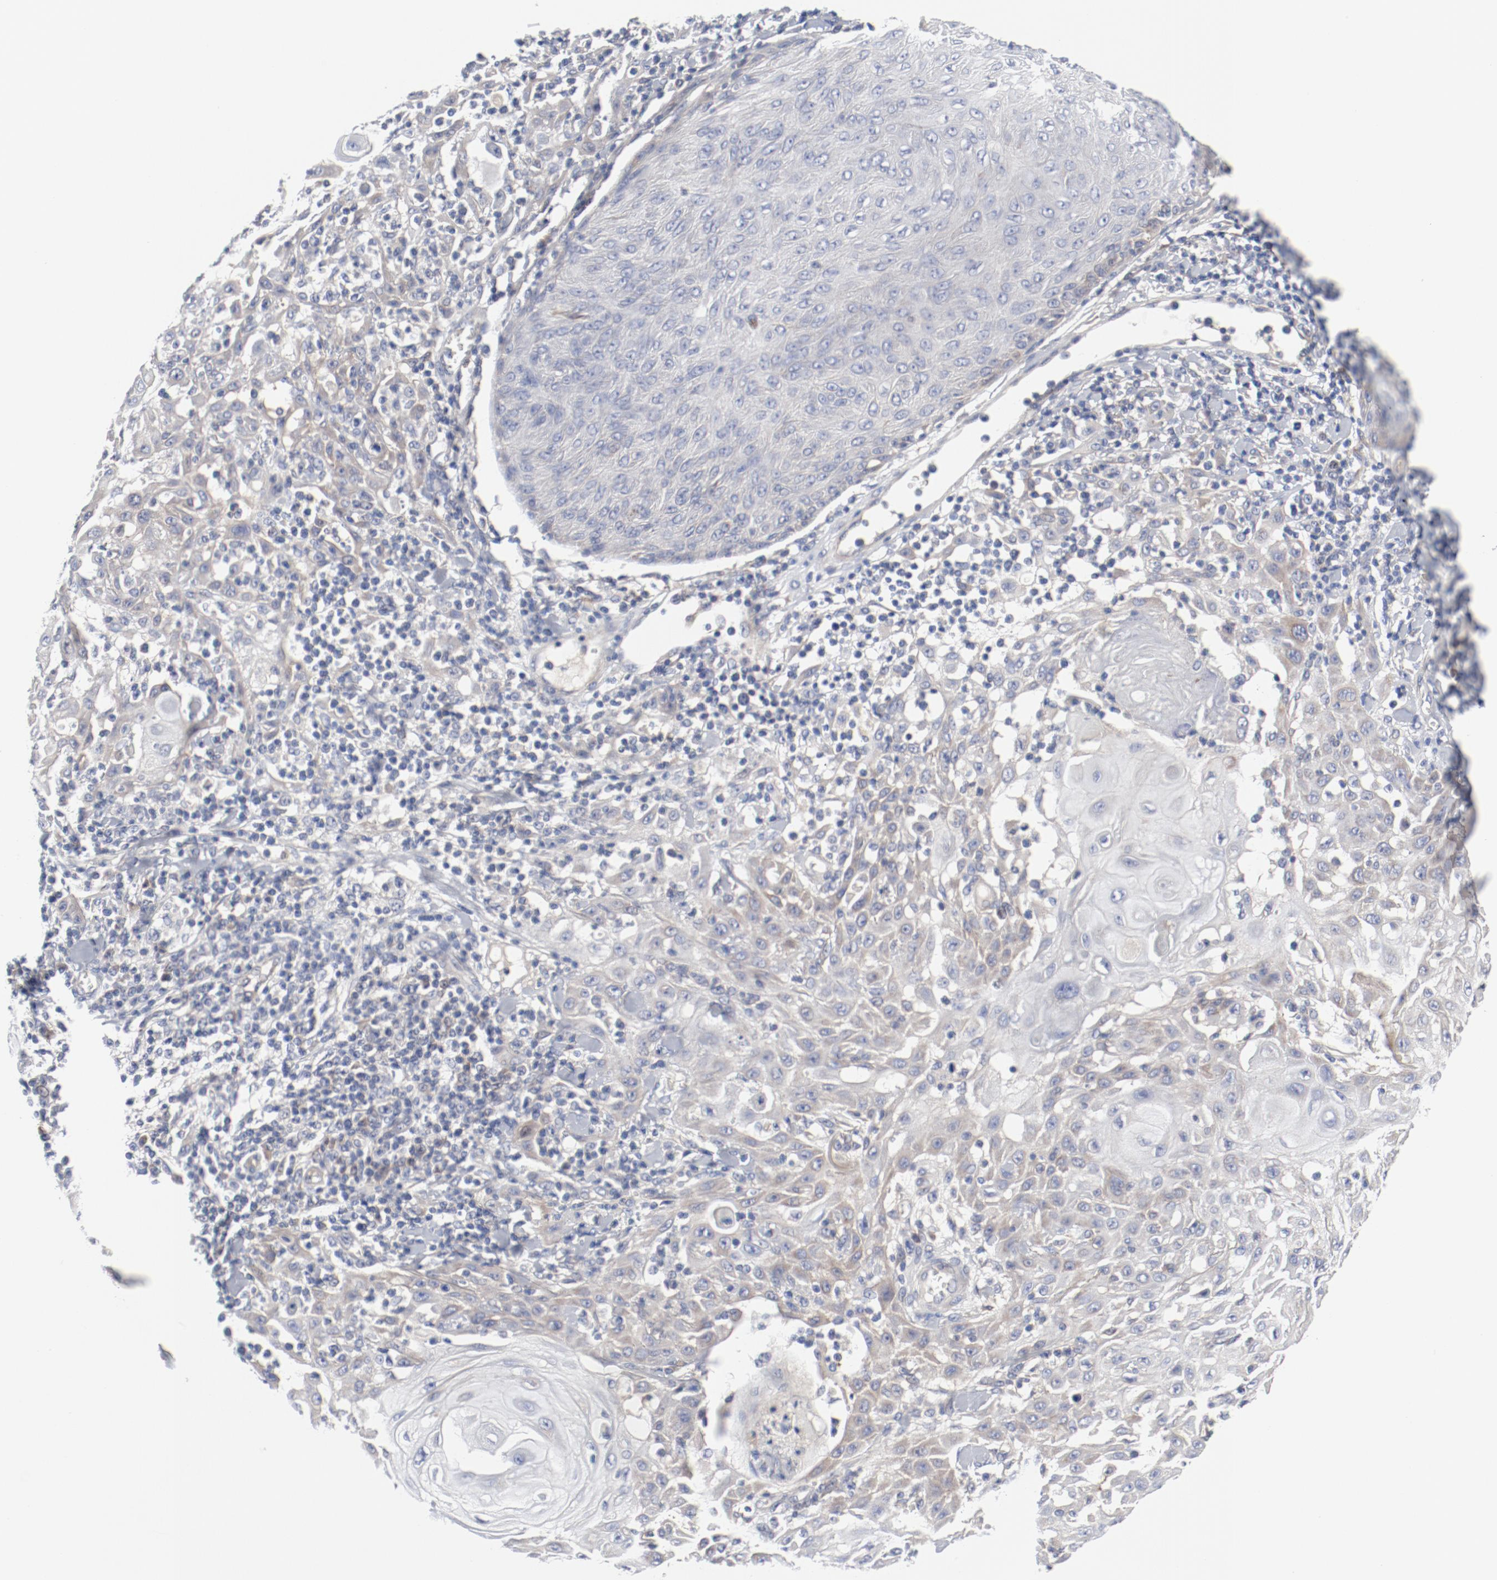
{"staining": {"intensity": "weak", "quantity": "25%-75%", "location": "cytoplasmic/membranous"}, "tissue": "skin cancer", "cell_type": "Tumor cells", "image_type": "cancer", "snomed": [{"axis": "morphology", "description": "Squamous cell carcinoma, NOS"}, {"axis": "topography", "description": "Skin"}], "caption": "Protein expression analysis of skin cancer shows weak cytoplasmic/membranous expression in approximately 25%-75% of tumor cells. (DAB (3,3'-diaminobenzidine) = brown stain, brightfield microscopy at high magnification).", "gene": "BAD", "patient": {"sex": "male", "age": 24}}